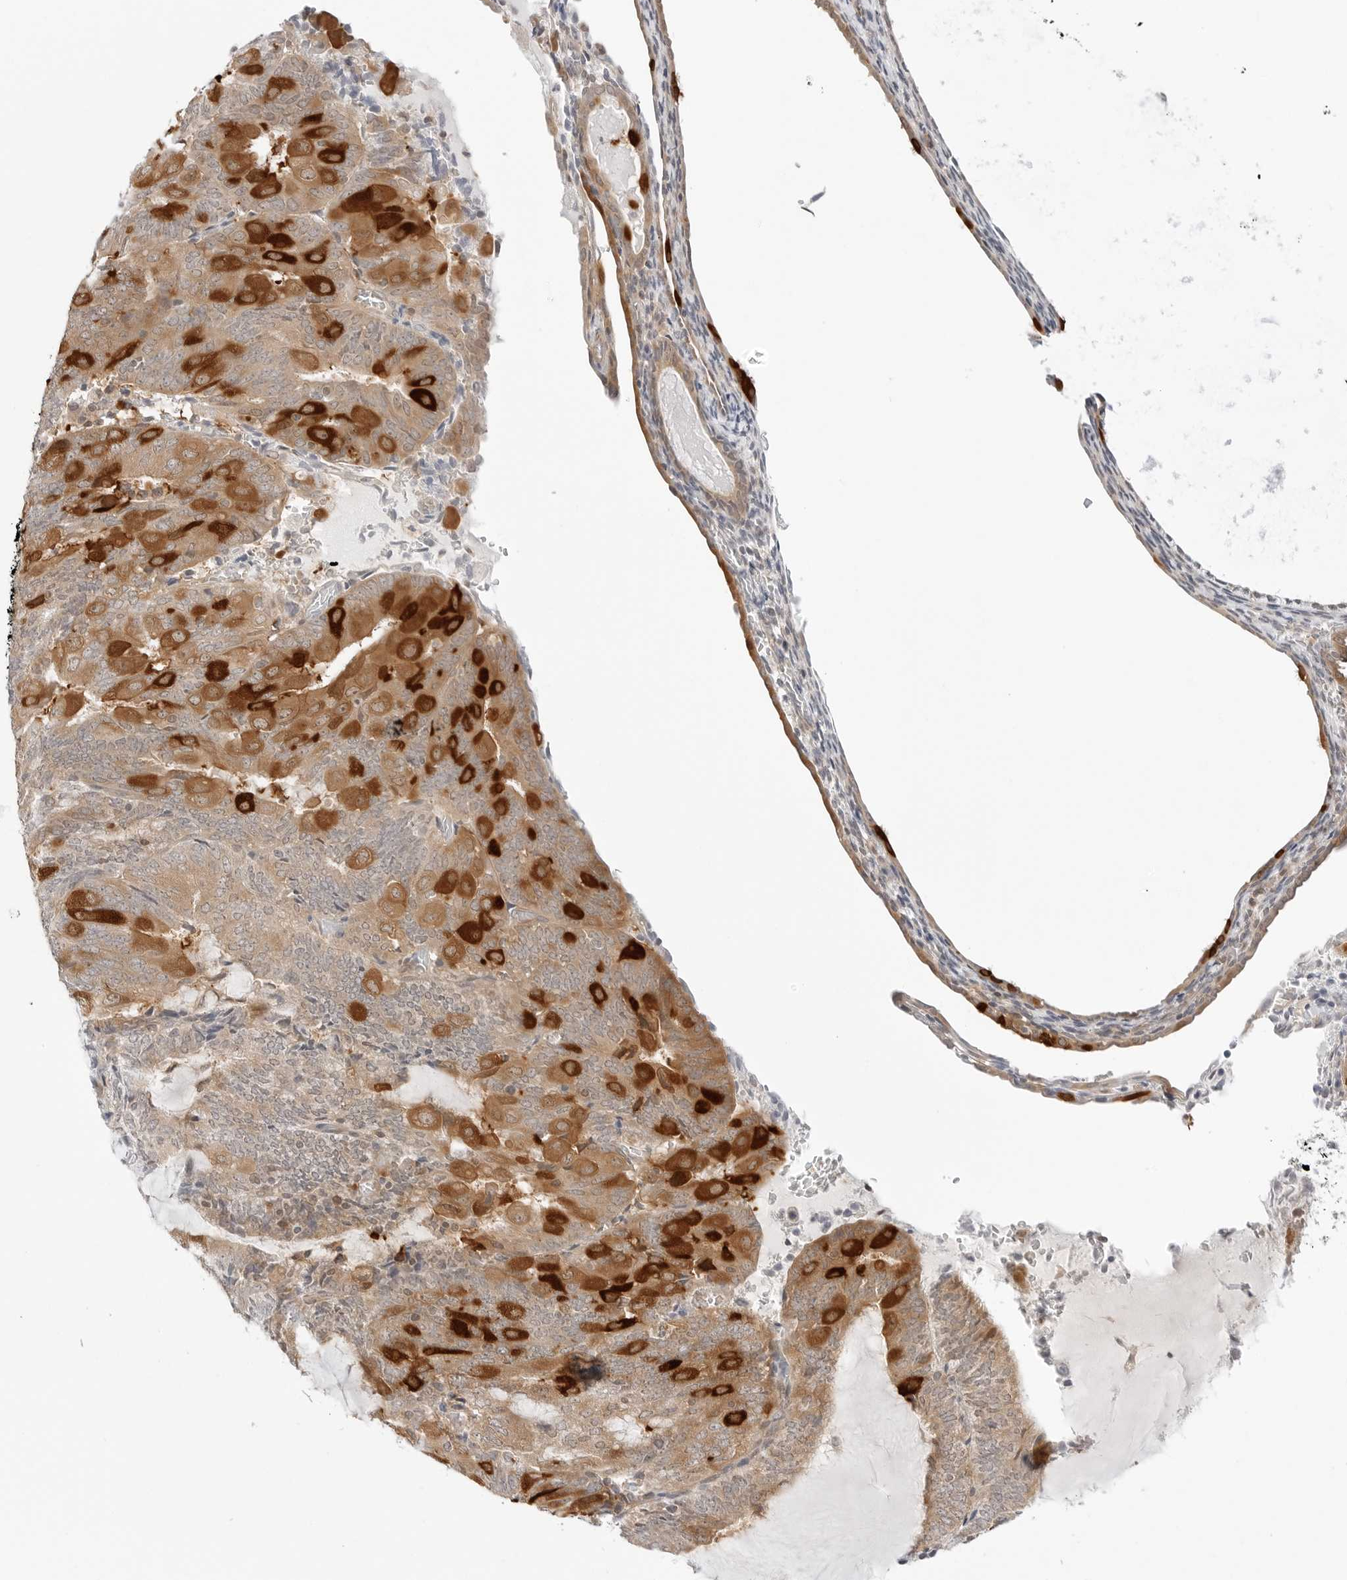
{"staining": {"intensity": "strong", "quantity": "25%-75%", "location": "cytoplasmic/membranous"}, "tissue": "endometrial cancer", "cell_type": "Tumor cells", "image_type": "cancer", "snomed": [{"axis": "morphology", "description": "Adenocarcinoma, NOS"}, {"axis": "topography", "description": "Endometrium"}], "caption": "Tumor cells demonstrate high levels of strong cytoplasmic/membranous positivity in approximately 25%-75% of cells in adenocarcinoma (endometrial). The staining was performed using DAB (3,3'-diaminobenzidine), with brown indicating positive protein expression. Nuclei are stained blue with hematoxylin.", "gene": "NUDC", "patient": {"sex": "female", "age": 81}}